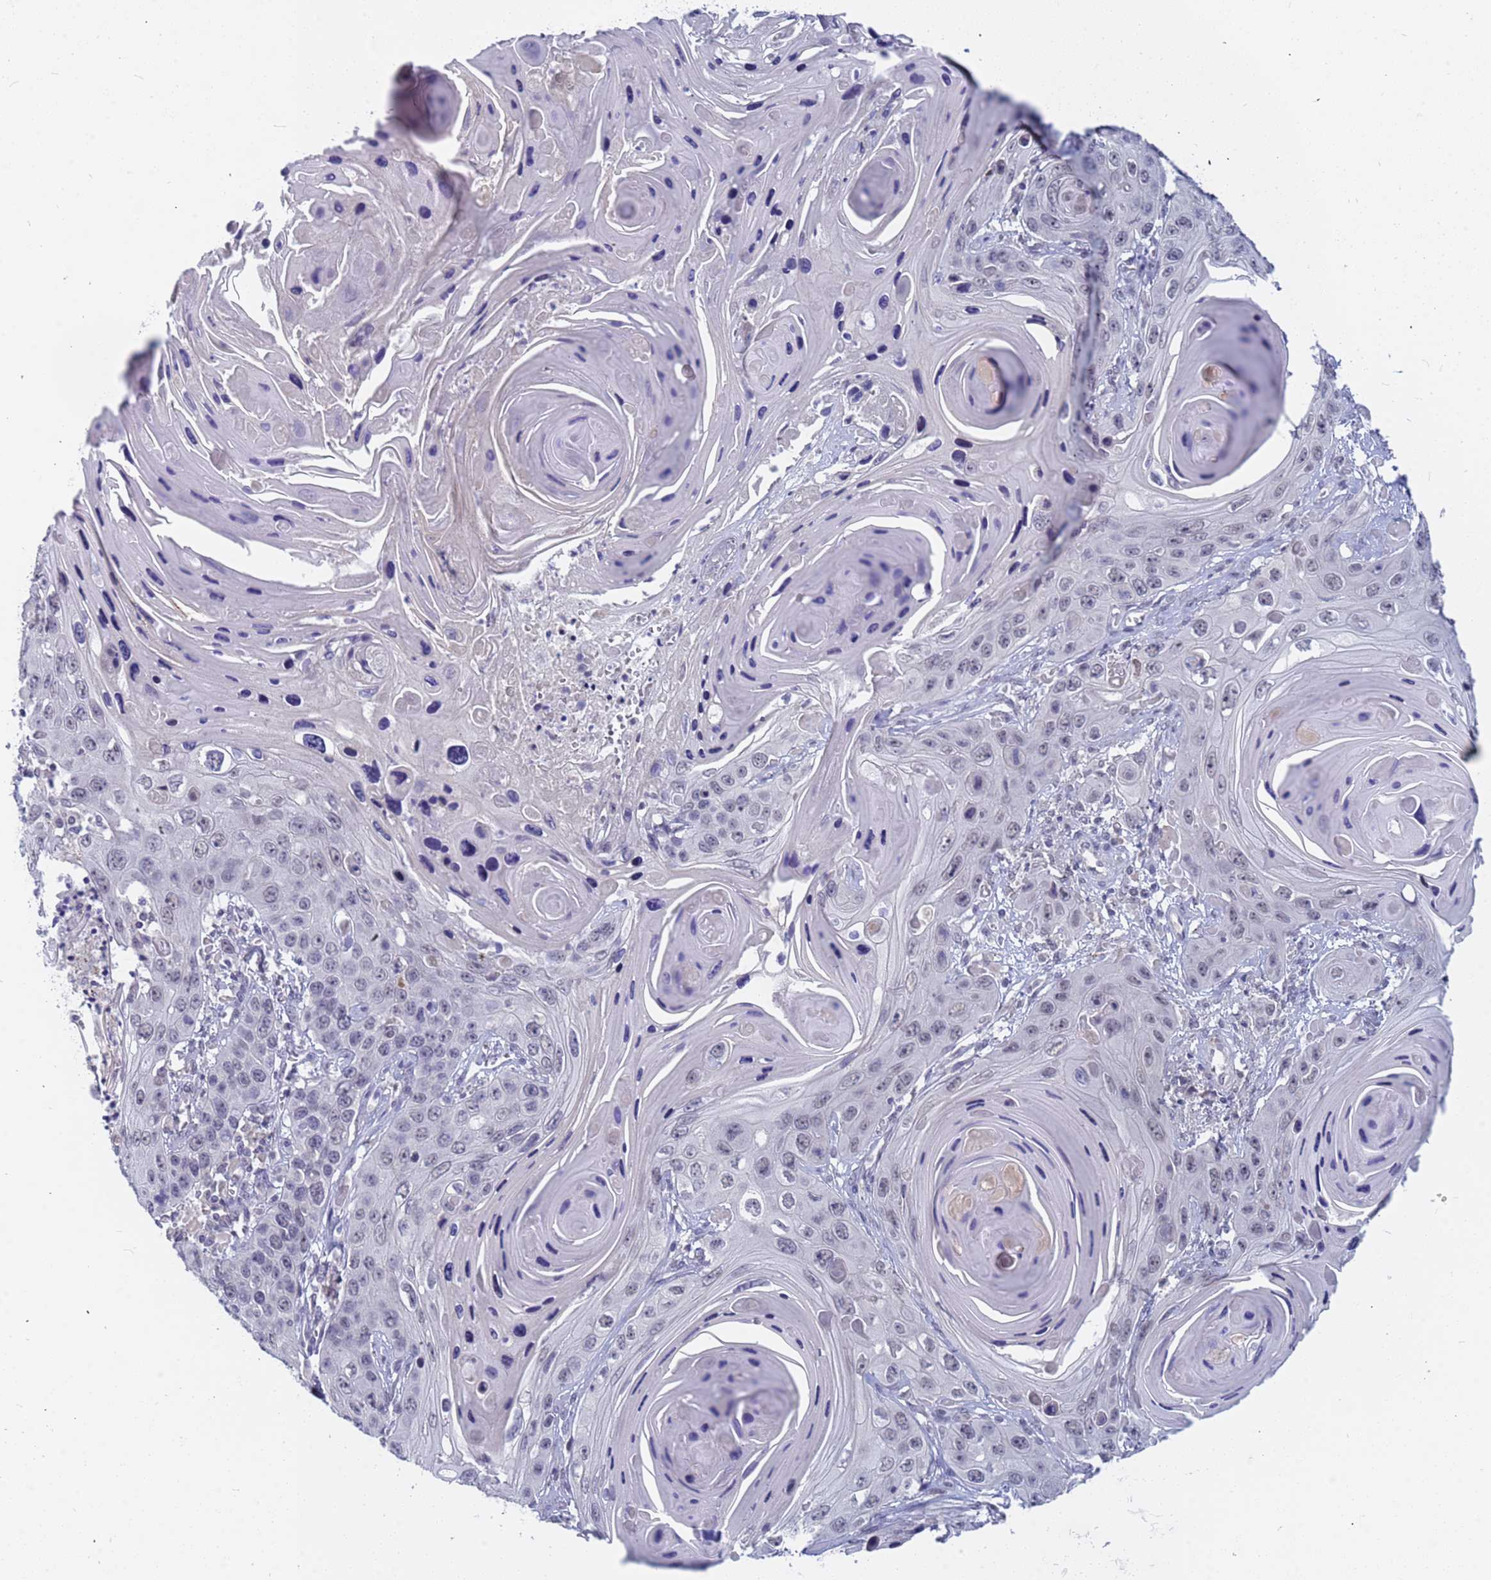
{"staining": {"intensity": "weak", "quantity": "<25%", "location": "nuclear"}, "tissue": "skin cancer", "cell_type": "Tumor cells", "image_type": "cancer", "snomed": [{"axis": "morphology", "description": "Squamous cell carcinoma, NOS"}, {"axis": "topography", "description": "Skin"}], "caption": "Protein analysis of skin squamous cell carcinoma exhibits no significant staining in tumor cells. (Immunohistochemistry, brightfield microscopy, high magnification).", "gene": "CXorf65", "patient": {"sex": "male", "age": 55}}